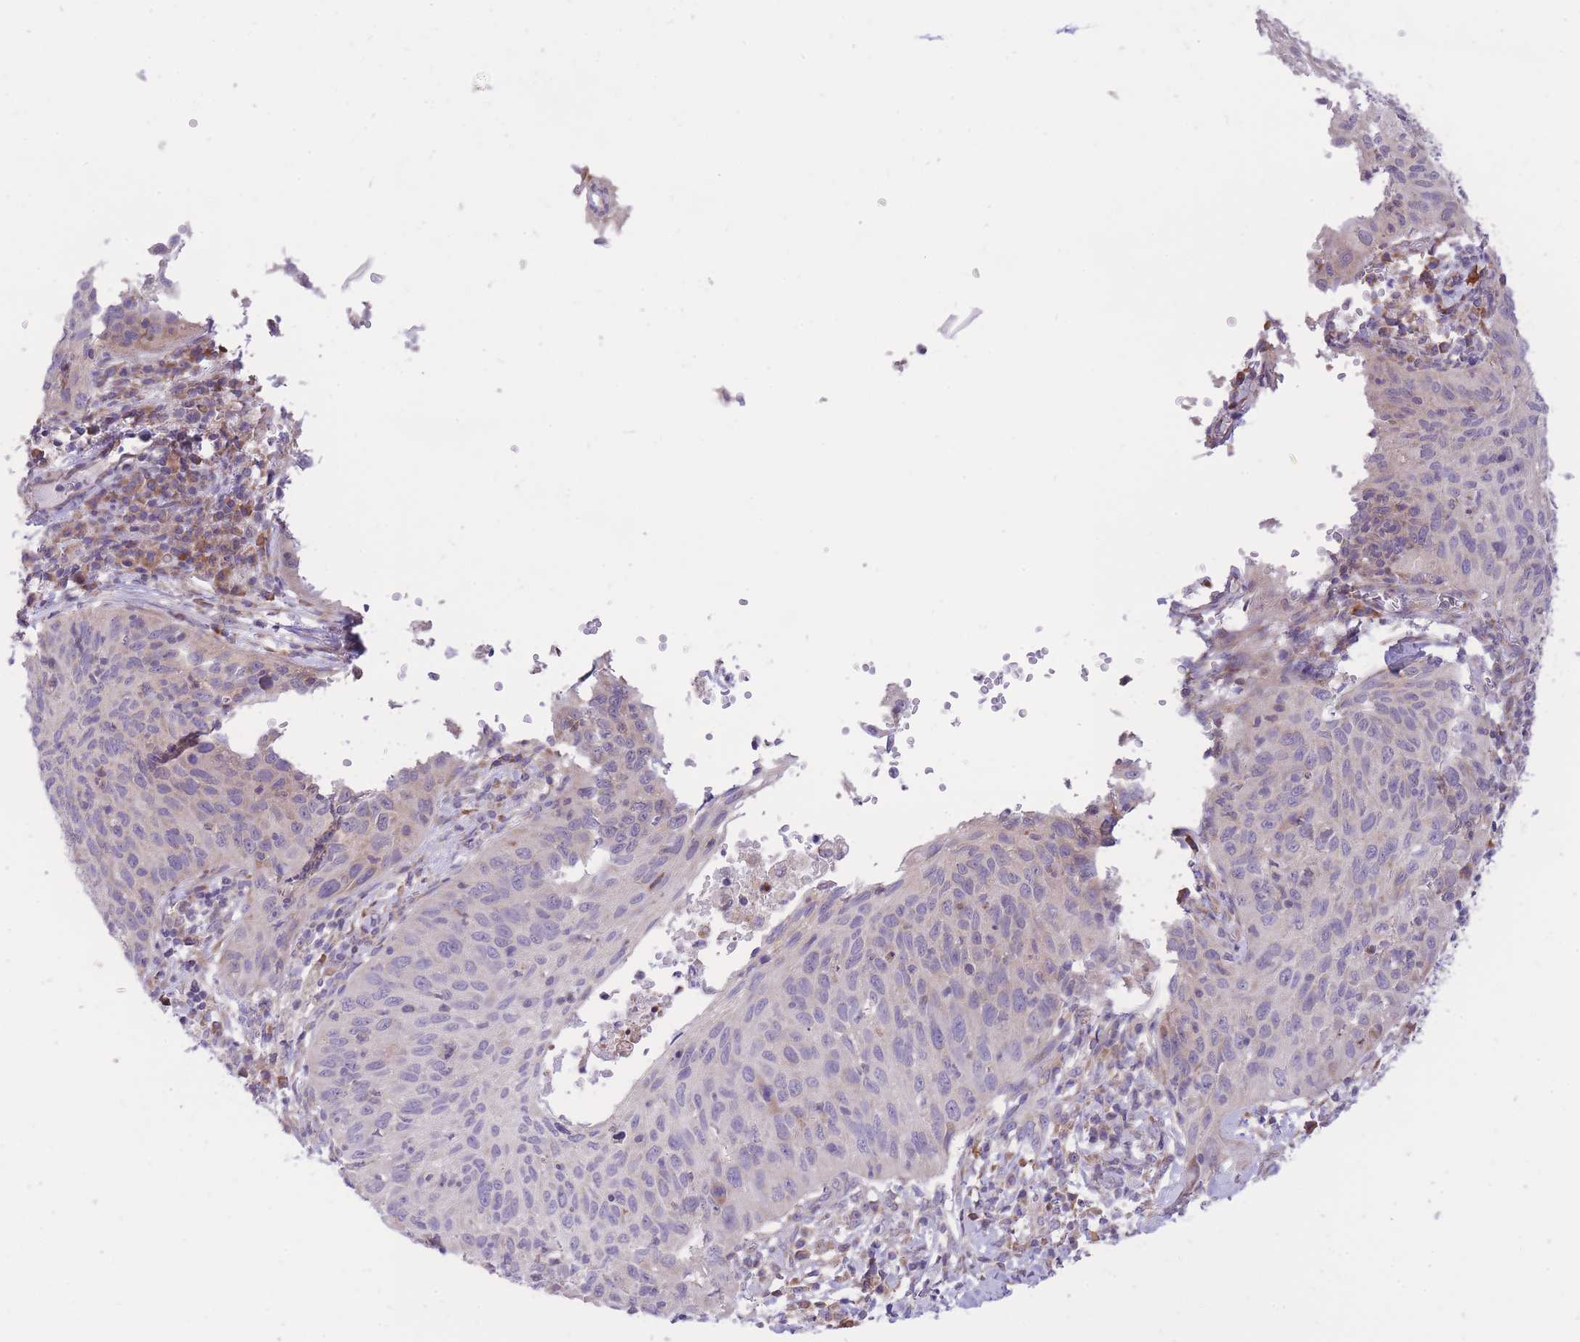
{"staining": {"intensity": "negative", "quantity": "none", "location": "none"}, "tissue": "cervical cancer", "cell_type": "Tumor cells", "image_type": "cancer", "snomed": [{"axis": "morphology", "description": "Squamous cell carcinoma, NOS"}, {"axis": "topography", "description": "Cervix"}], "caption": "High magnification brightfield microscopy of cervical squamous cell carcinoma stained with DAB (3,3'-diaminobenzidine) (brown) and counterstained with hematoxylin (blue): tumor cells show no significant positivity.", "gene": "TOPAZ1", "patient": {"sex": "female", "age": 30}}